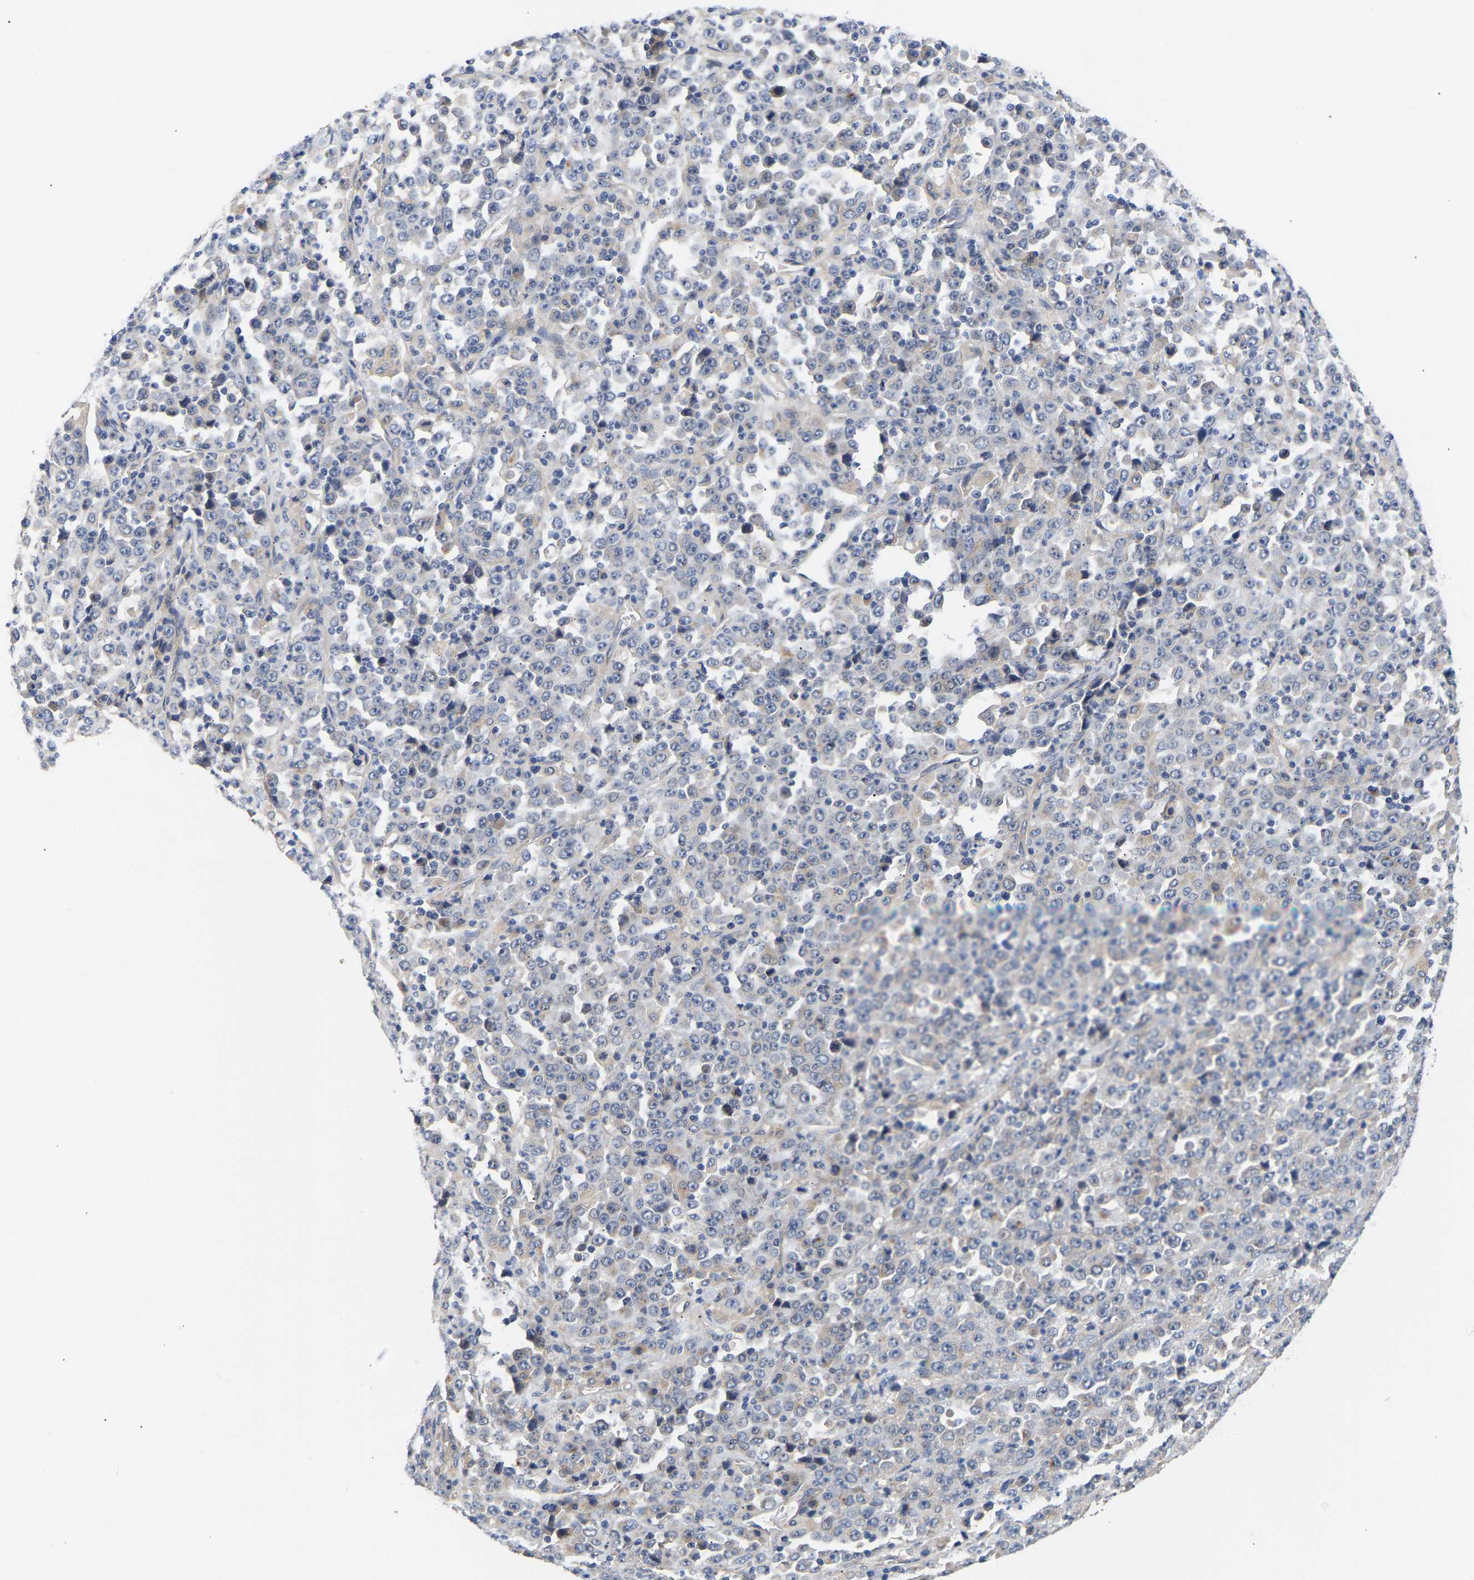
{"staining": {"intensity": "negative", "quantity": "none", "location": "none"}, "tissue": "stomach cancer", "cell_type": "Tumor cells", "image_type": "cancer", "snomed": [{"axis": "morphology", "description": "Normal tissue, NOS"}, {"axis": "morphology", "description": "Adenocarcinoma, NOS"}, {"axis": "topography", "description": "Stomach, upper"}, {"axis": "topography", "description": "Stomach"}], "caption": "Stomach cancer was stained to show a protein in brown. There is no significant positivity in tumor cells.", "gene": "KASH5", "patient": {"sex": "male", "age": 59}}